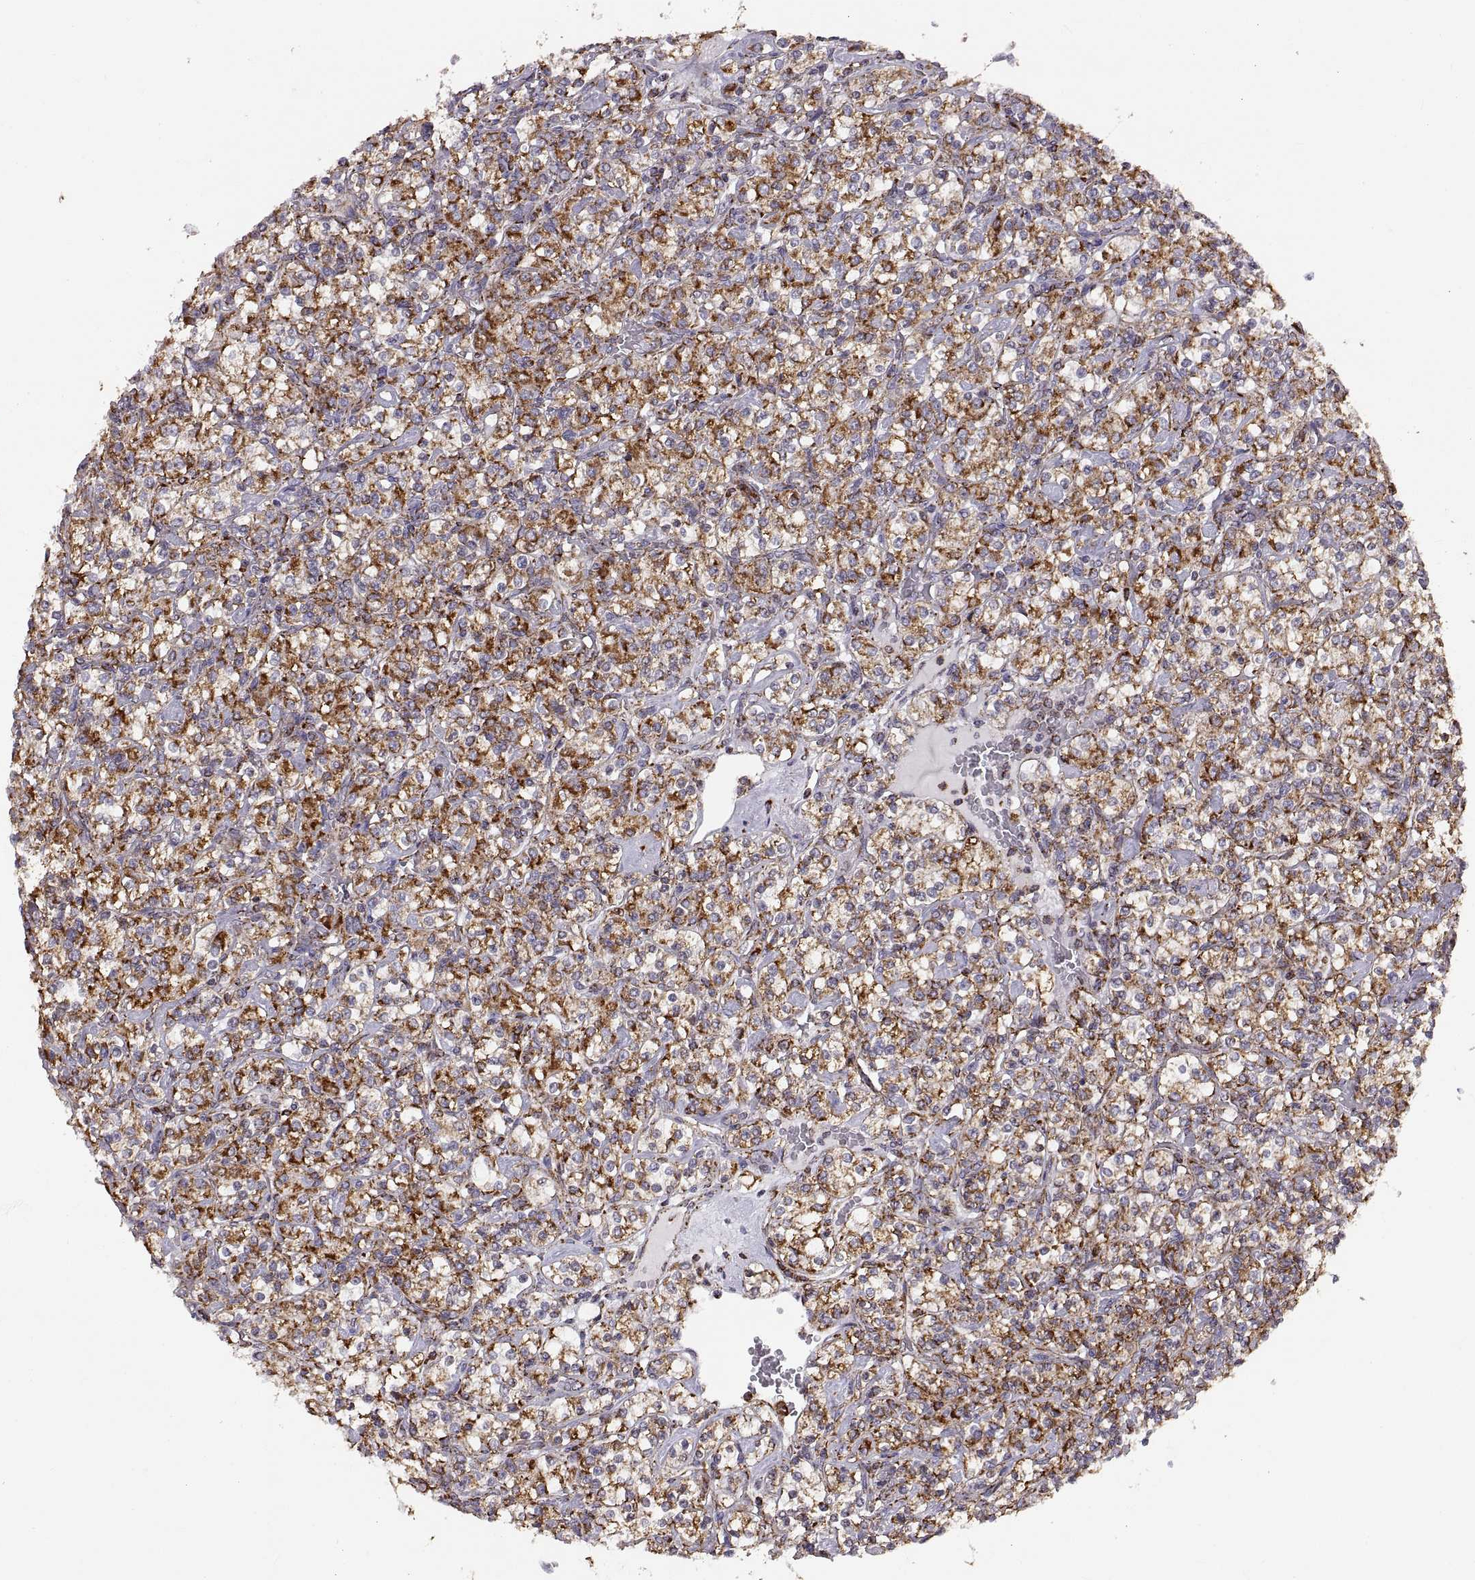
{"staining": {"intensity": "strong", "quantity": ">75%", "location": "cytoplasmic/membranous"}, "tissue": "renal cancer", "cell_type": "Tumor cells", "image_type": "cancer", "snomed": [{"axis": "morphology", "description": "Adenocarcinoma, NOS"}, {"axis": "topography", "description": "Kidney"}], "caption": "Protein positivity by immunohistochemistry shows strong cytoplasmic/membranous positivity in approximately >75% of tumor cells in adenocarcinoma (renal).", "gene": "ARSD", "patient": {"sex": "male", "age": 77}}